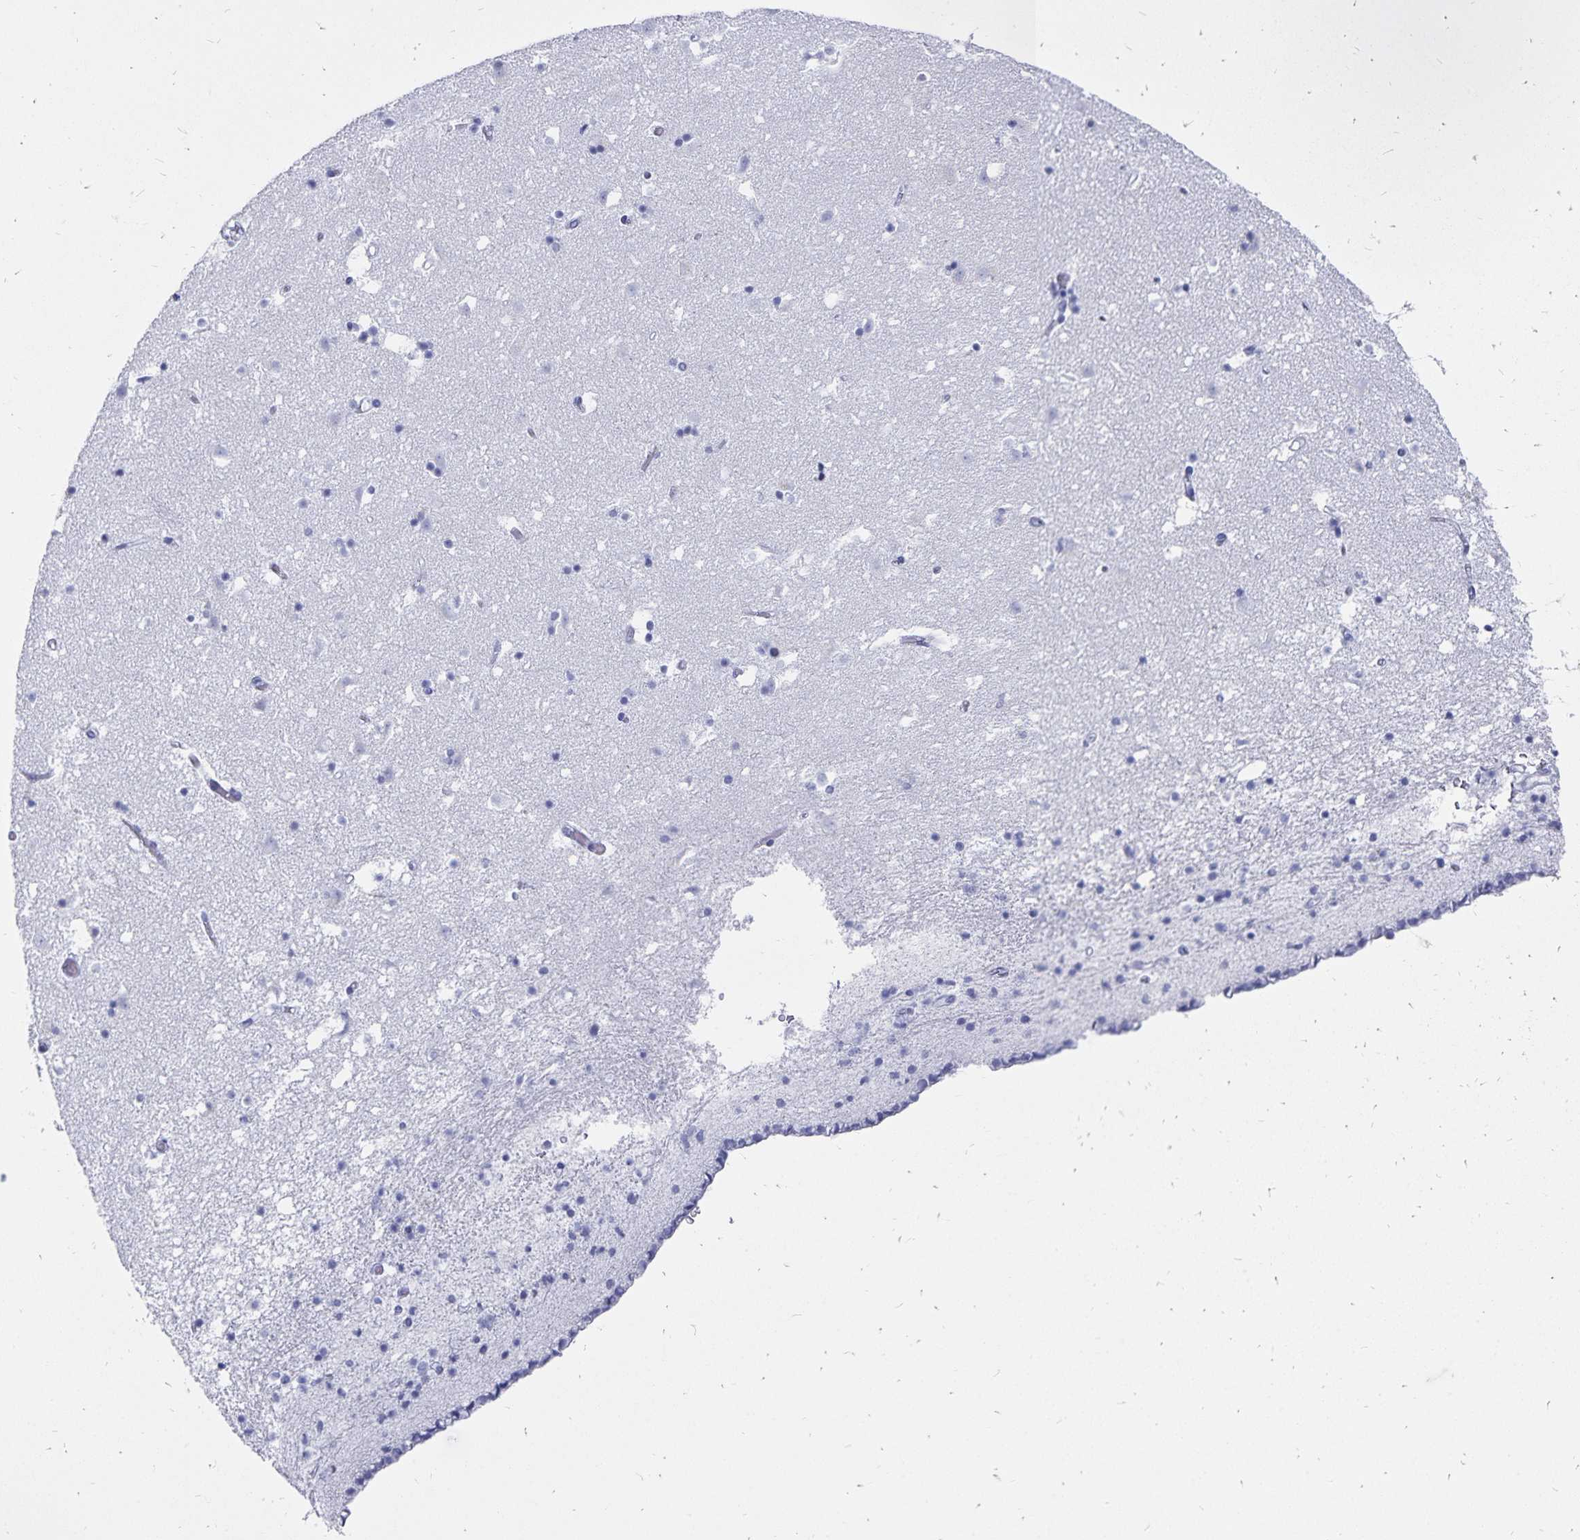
{"staining": {"intensity": "negative", "quantity": "none", "location": "none"}, "tissue": "caudate", "cell_type": "Glial cells", "image_type": "normal", "snomed": [{"axis": "morphology", "description": "Normal tissue, NOS"}, {"axis": "topography", "description": "Lateral ventricle wall"}], "caption": "This is an immunohistochemistry photomicrograph of normal caudate. There is no expression in glial cells.", "gene": "ADH1A", "patient": {"sex": "female", "age": 42}}